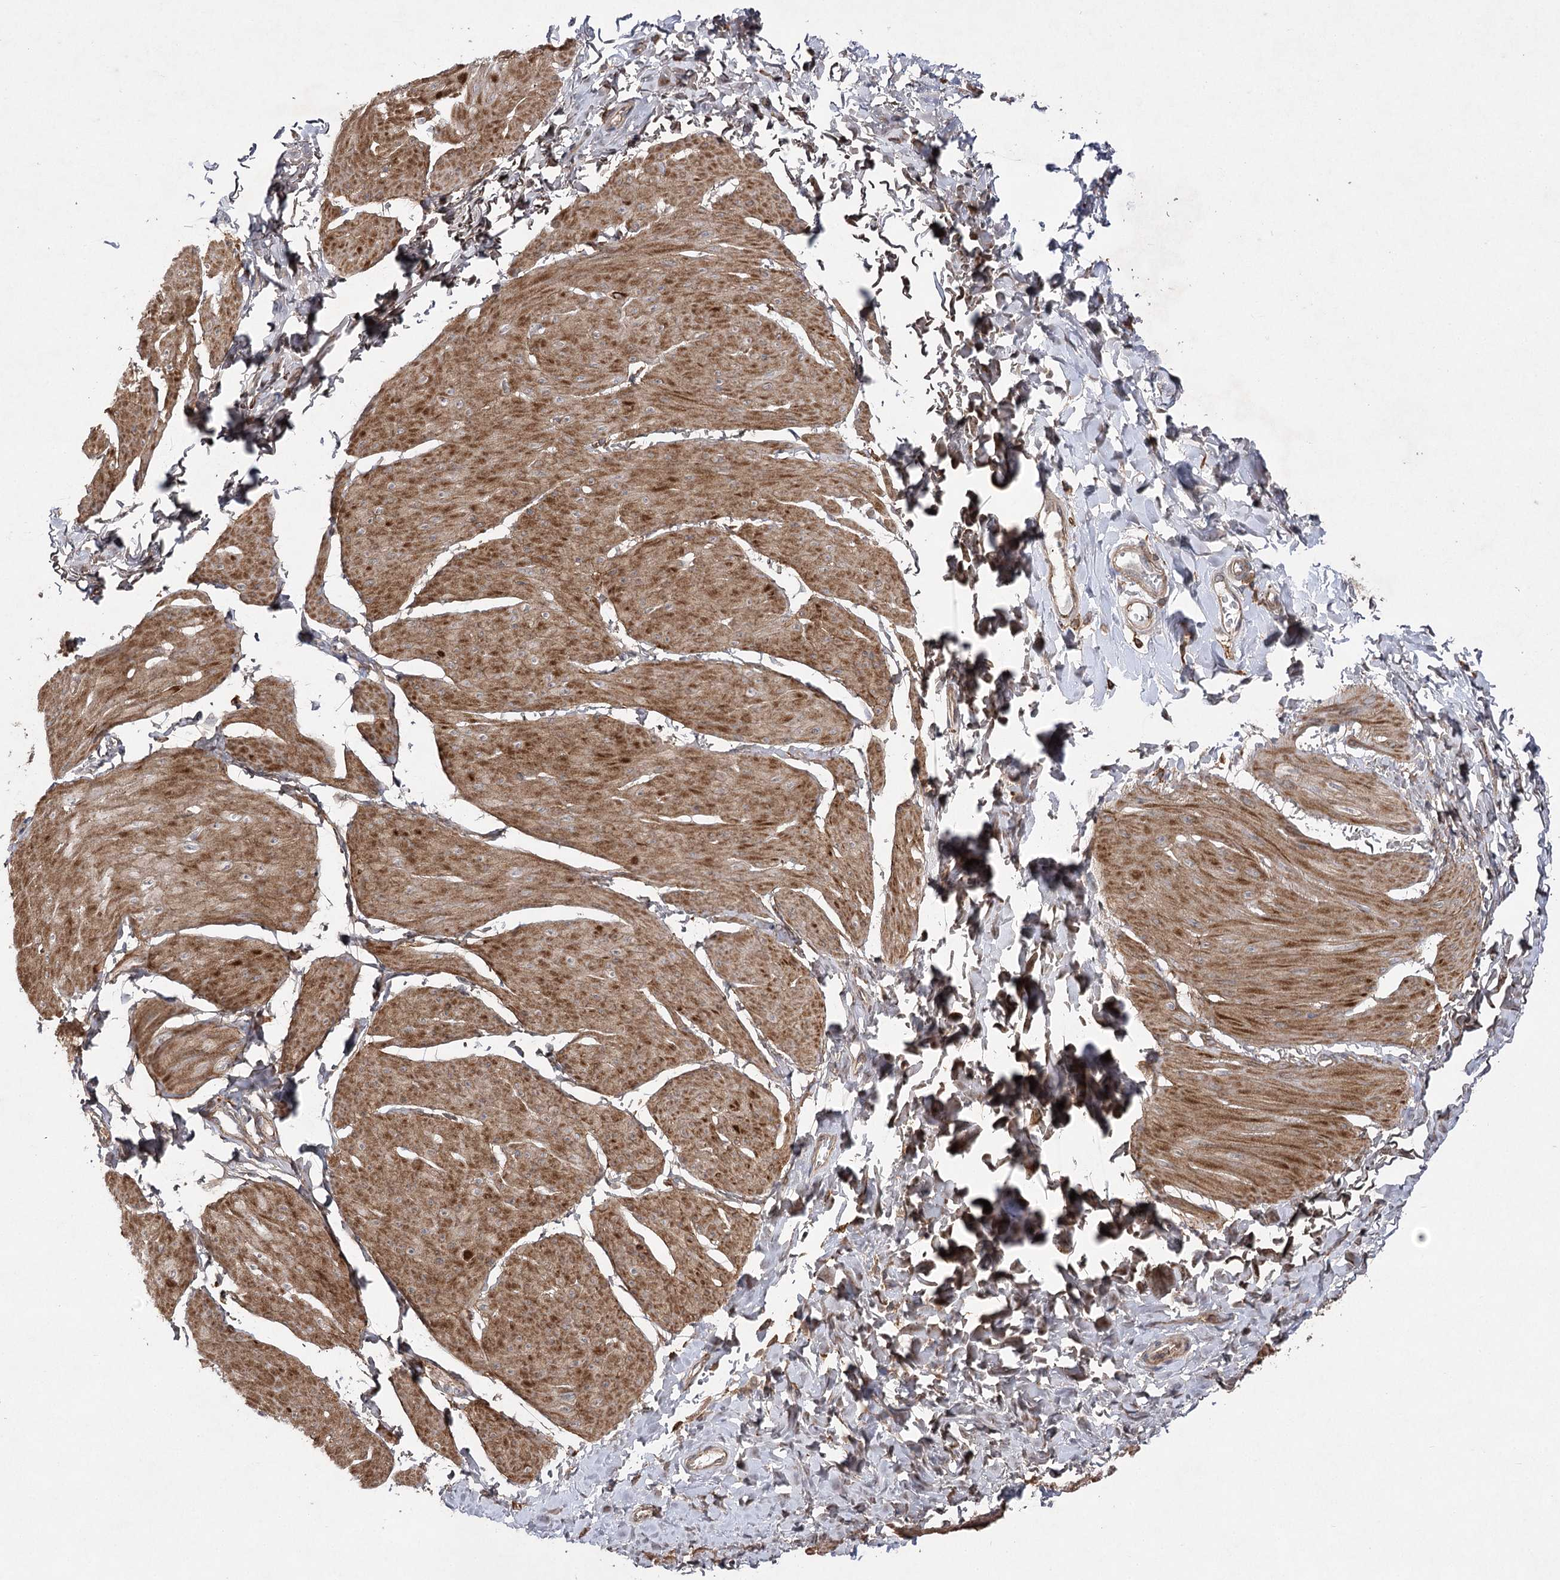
{"staining": {"intensity": "moderate", "quantity": ">75%", "location": "cytoplasmic/membranous"}, "tissue": "smooth muscle", "cell_type": "Smooth muscle cells", "image_type": "normal", "snomed": [{"axis": "morphology", "description": "Urothelial carcinoma, High grade"}, {"axis": "topography", "description": "Urinary bladder"}], "caption": "Immunohistochemical staining of normal human smooth muscle exhibits medium levels of moderate cytoplasmic/membranous positivity in about >75% of smooth muscle cells. (Stains: DAB (3,3'-diaminobenzidine) in brown, nuclei in blue, Microscopy: brightfield microscopy at high magnification).", "gene": "OBSL1", "patient": {"sex": "male", "age": 46}}